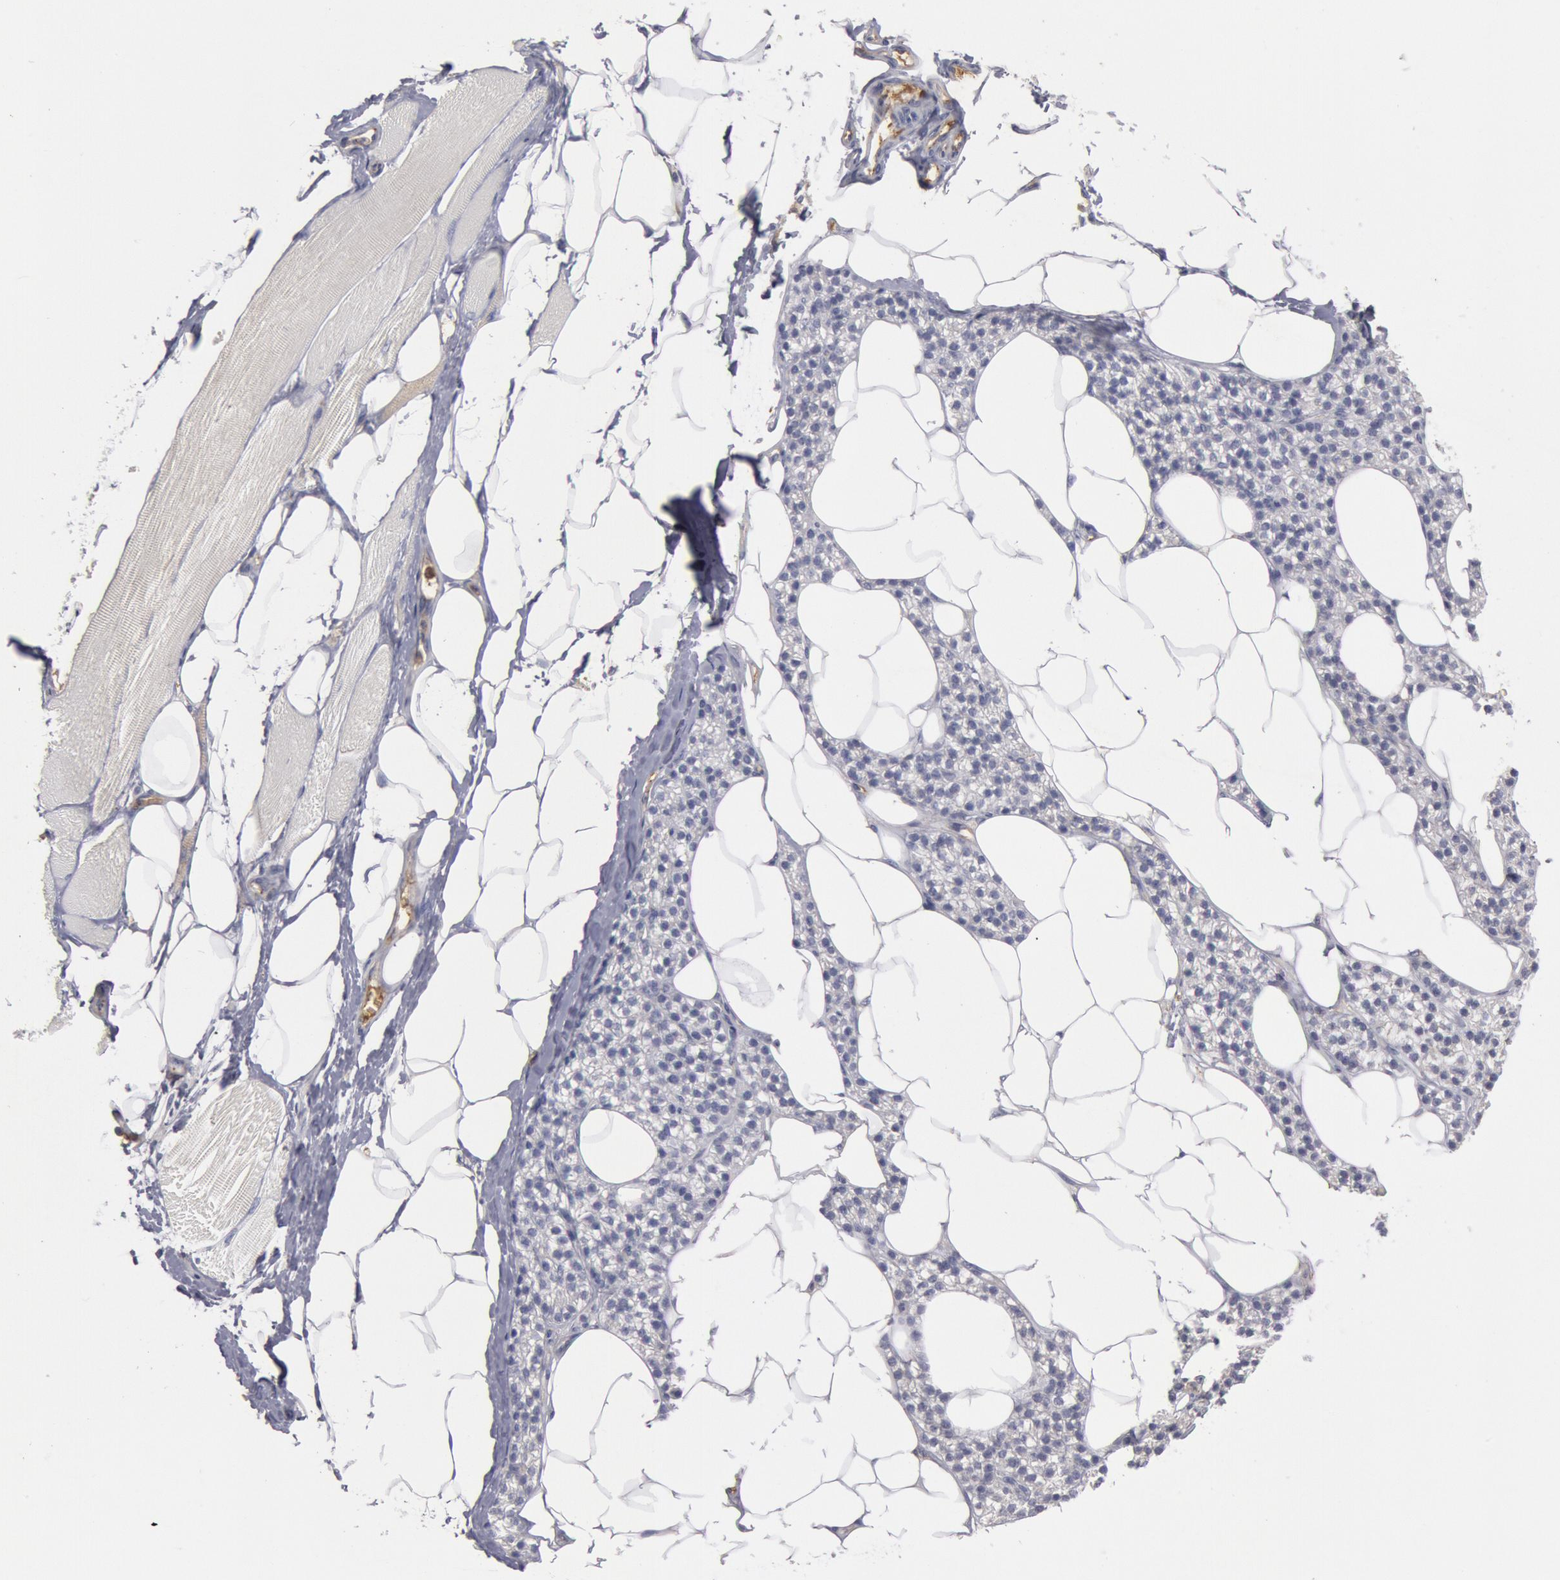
{"staining": {"intensity": "negative", "quantity": "none", "location": "none"}, "tissue": "skeletal muscle", "cell_type": "Myocytes", "image_type": "normal", "snomed": [{"axis": "morphology", "description": "Normal tissue, NOS"}, {"axis": "topography", "description": "Skeletal muscle"}, {"axis": "topography", "description": "Parathyroid gland"}], "caption": "The image shows no staining of myocytes in normal skeletal muscle. (DAB (3,3'-diaminobenzidine) immunohistochemistry, high magnification).", "gene": "FOXA2", "patient": {"sex": "female", "age": 37}}